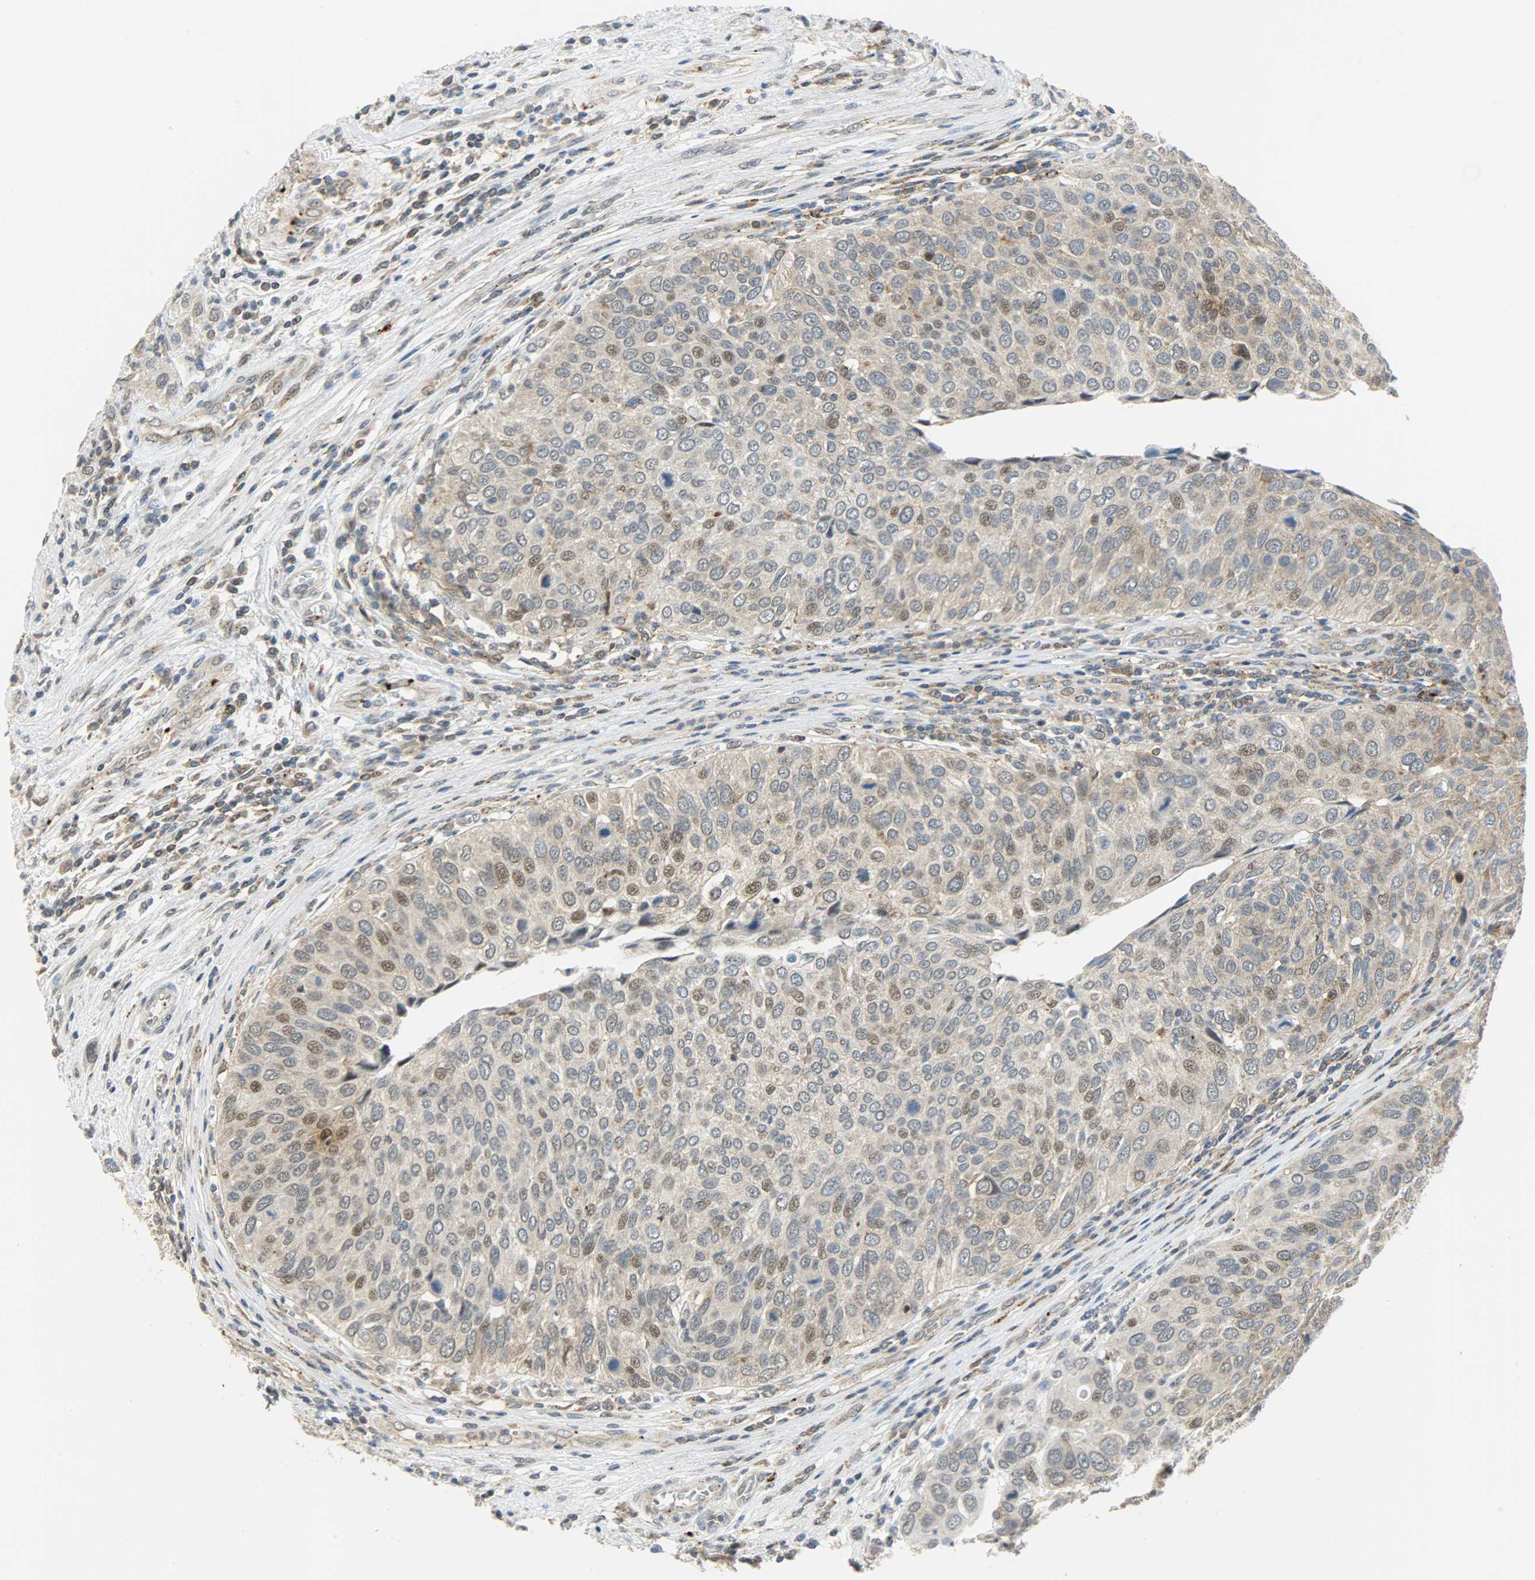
{"staining": {"intensity": "weak", "quantity": ">75%", "location": "cytoplasmic/membranous,nuclear"}, "tissue": "urothelial cancer", "cell_type": "Tumor cells", "image_type": "cancer", "snomed": [{"axis": "morphology", "description": "Urothelial carcinoma, High grade"}, {"axis": "topography", "description": "Urinary bladder"}], "caption": "IHC staining of urothelial cancer, which demonstrates low levels of weak cytoplasmic/membranous and nuclear positivity in about >75% of tumor cells indicating weak cytoplasmic/membranous and nuclear protein expression. The staining was performed using DAB (brown) for protein detection and nuclei were counterstained in hematoxylin (blue).", "gene": "GIT2", "patient": {"sex": "male", "age": 50}}